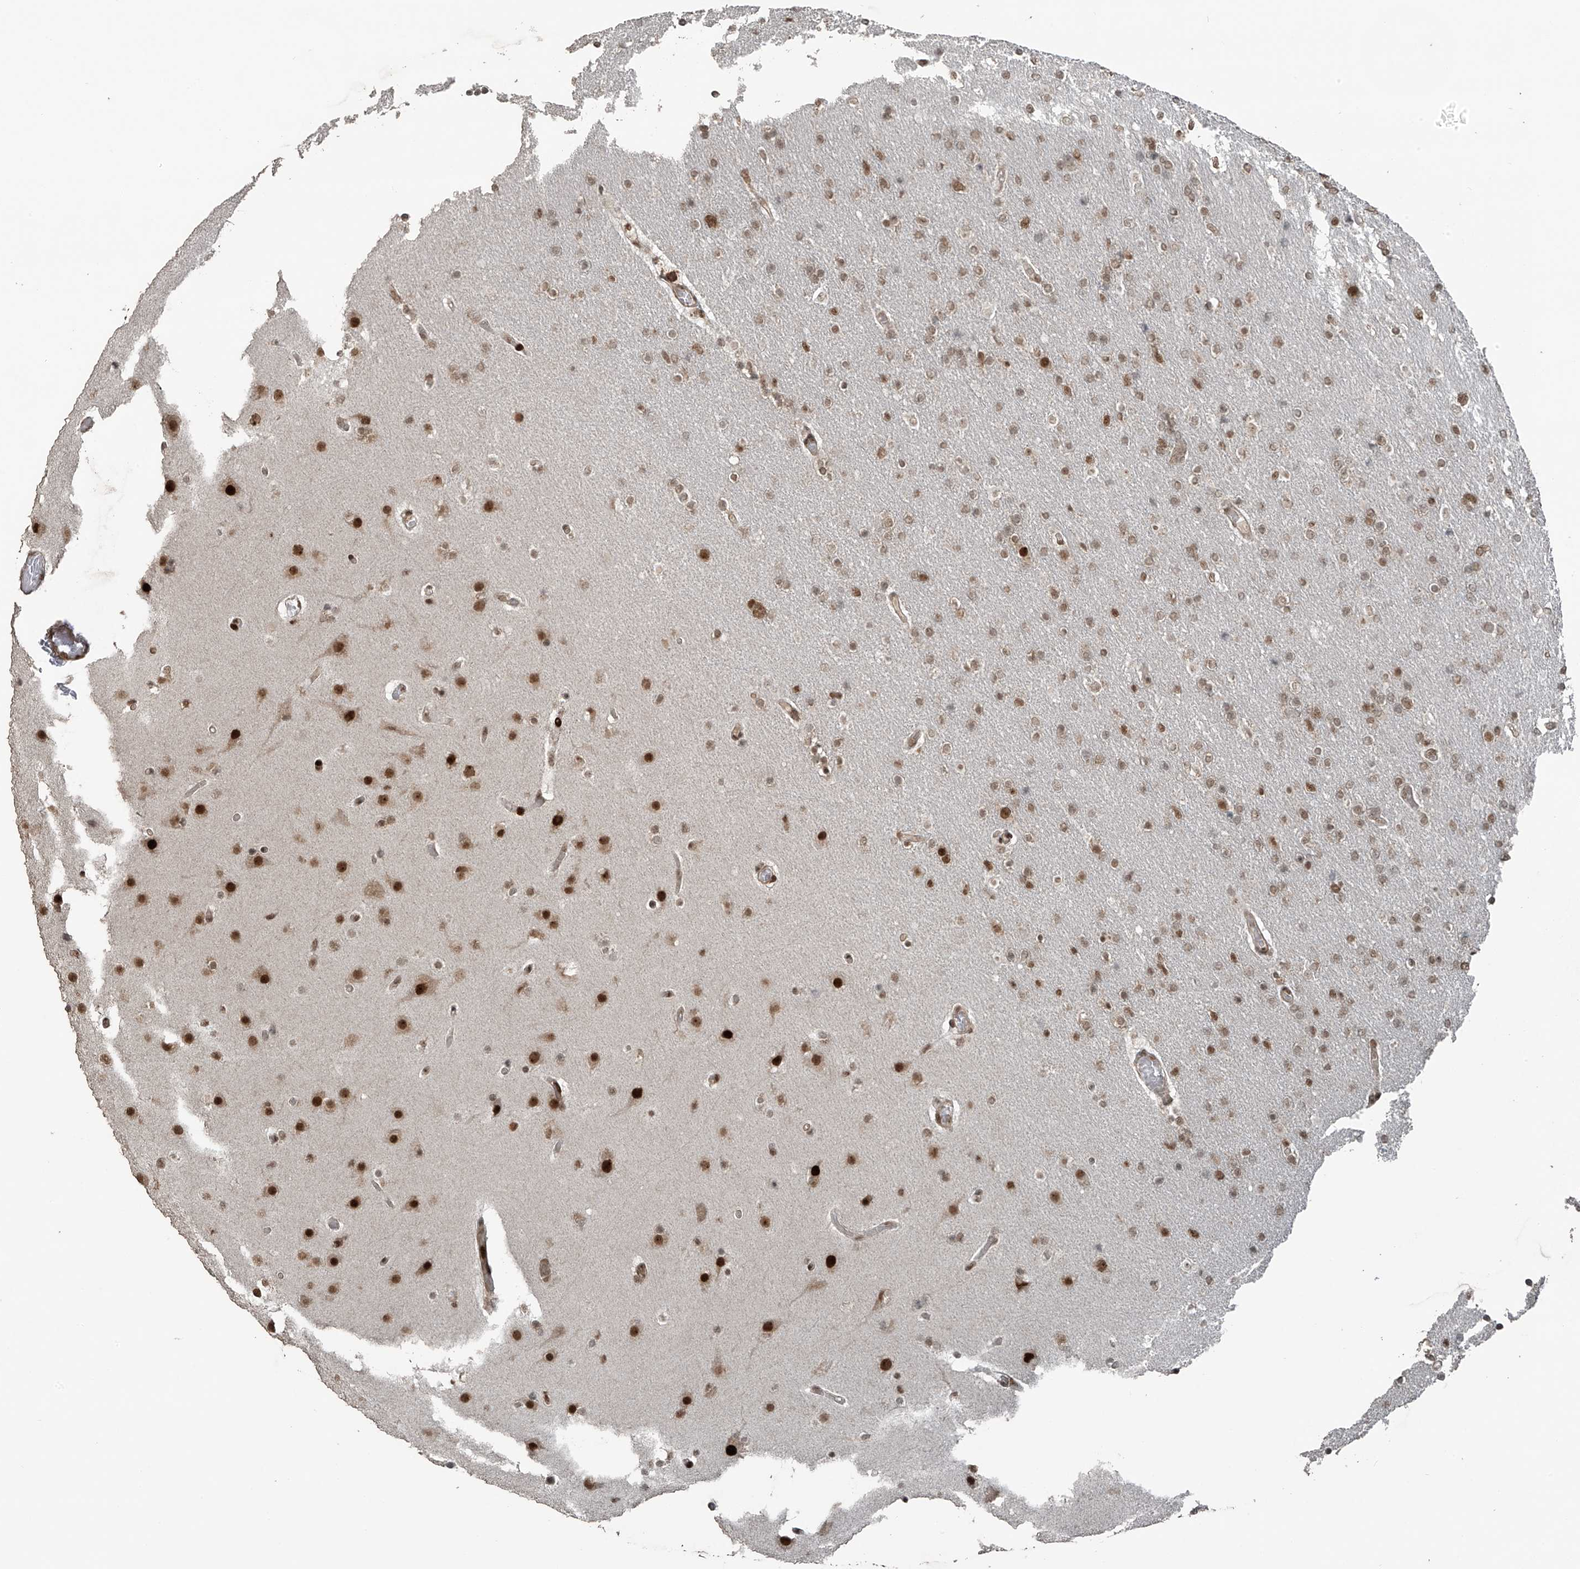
{"staining": {"intensity": "moderate", "quantity": ">75%", "location": "nuclear"}, "tissue": "glioma", "cell_type": "Tumor cells", "image_type": "cancer", "snomed": [{"axis": "morphology", "description": "Glioma, malignant, High grade"}, {"axis": "topography", "description": "Cerebral cortex"}], "caption": "IHC image of neoplastic tissue: glioma stained using IHC reveals medium levels of moderate protein expression localized specifically in the nuclear of tumor cells, appearing as a nuclear brown color.", "gene": "PCNP", "patient": {"sex": "female", "age": 36}}